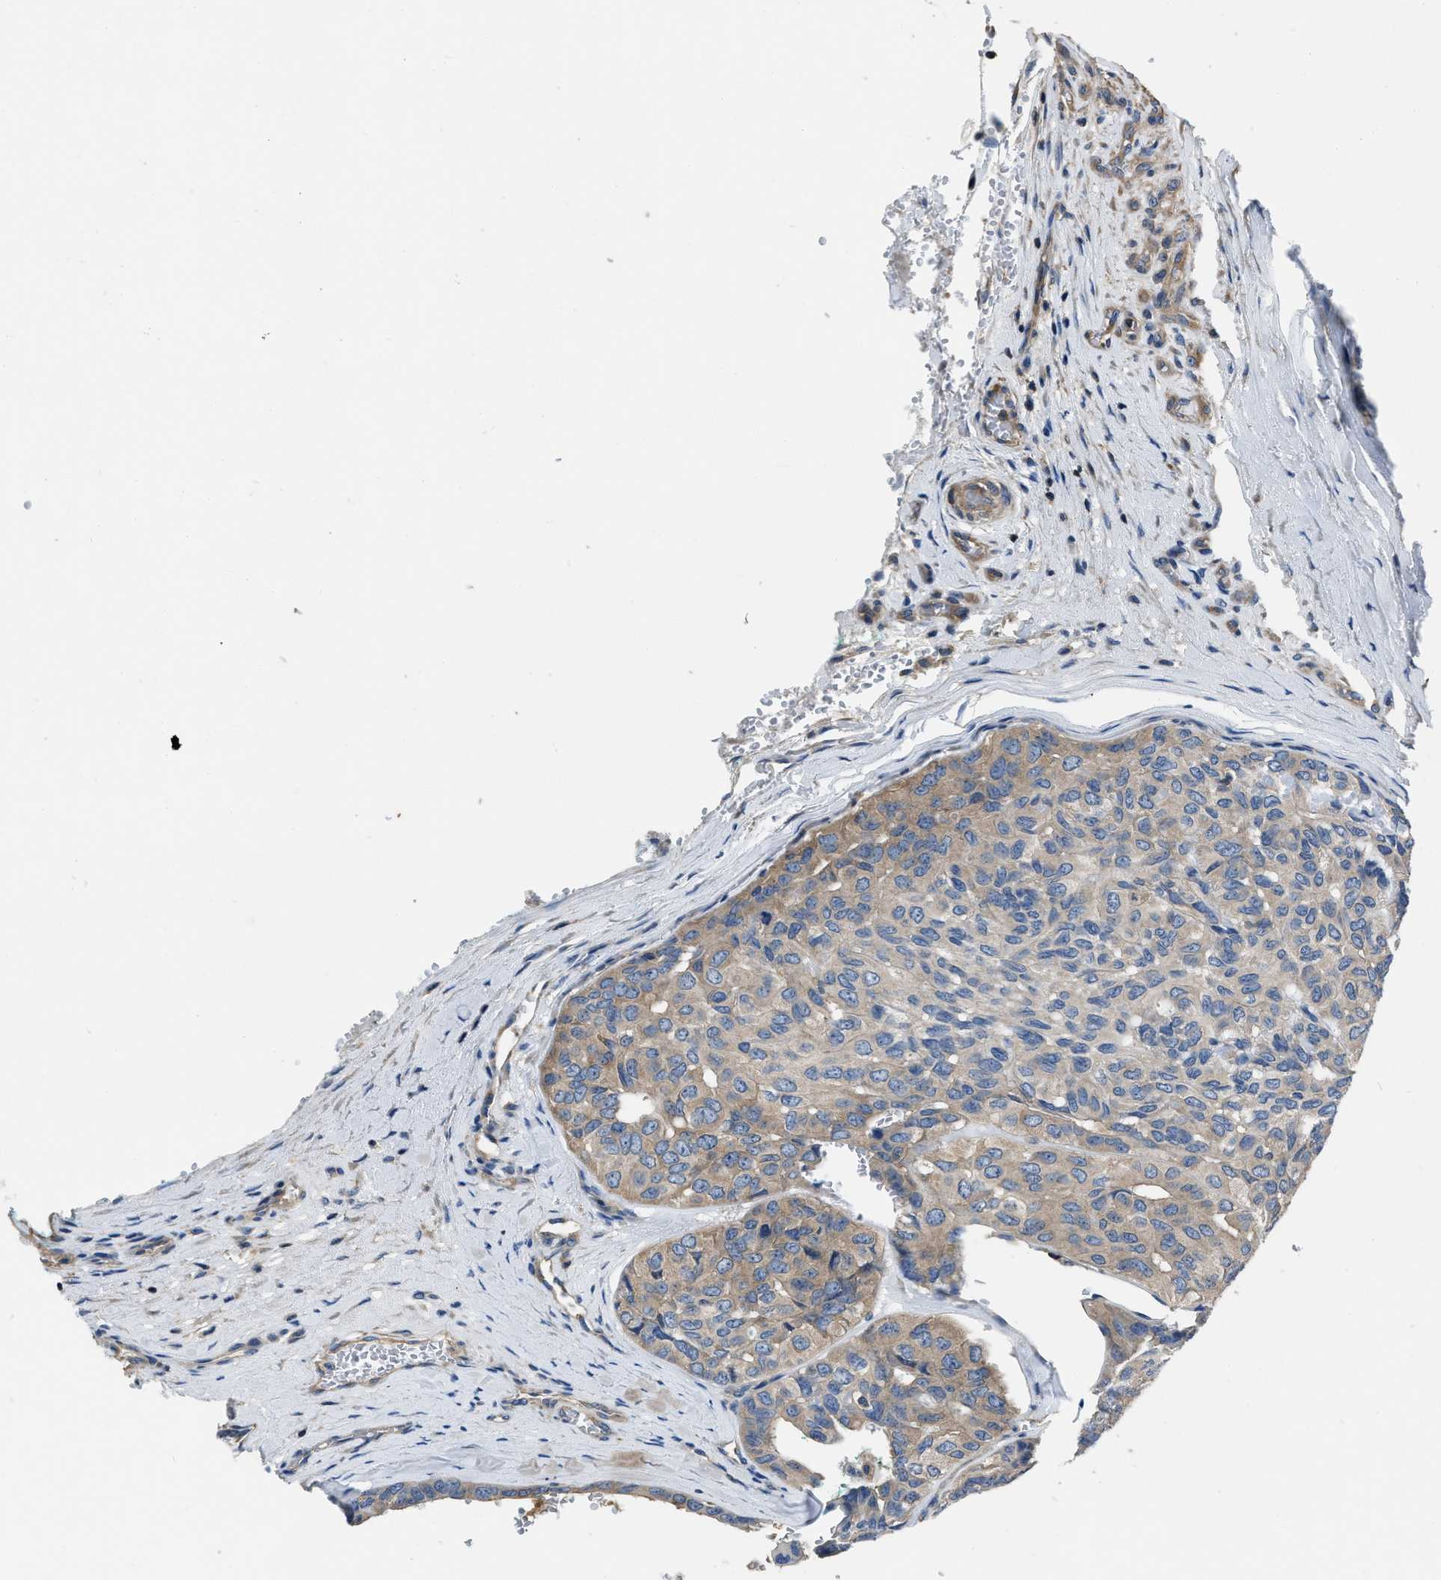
{"staining": {"intensity": "moderate", "quantity": ">75%", "location": "cytoplasmic/membranous"}, "tissue": "head and neck cancer", "cell_type": "Tumor cells", "image_type": "cancer", "snomed": [{"axis": "morphology", "description": "Adenocarcinoma, NOS"}, {"axis": "topography", "description": "Salivary gland, NOS"}, {"axis": "topography", "description": "Head-Neck"}], "caption": "Head and neck cancer stained for a protein demonstrates moderate cytoplasmic/membranous positivity in tumor cells. Using DAB (brown) and hematoxylin (blue) stains, captured at high magnification using brightfield microscopy.", "gene": "YARS1", "patient": {"sex": "female", "age": 76}}